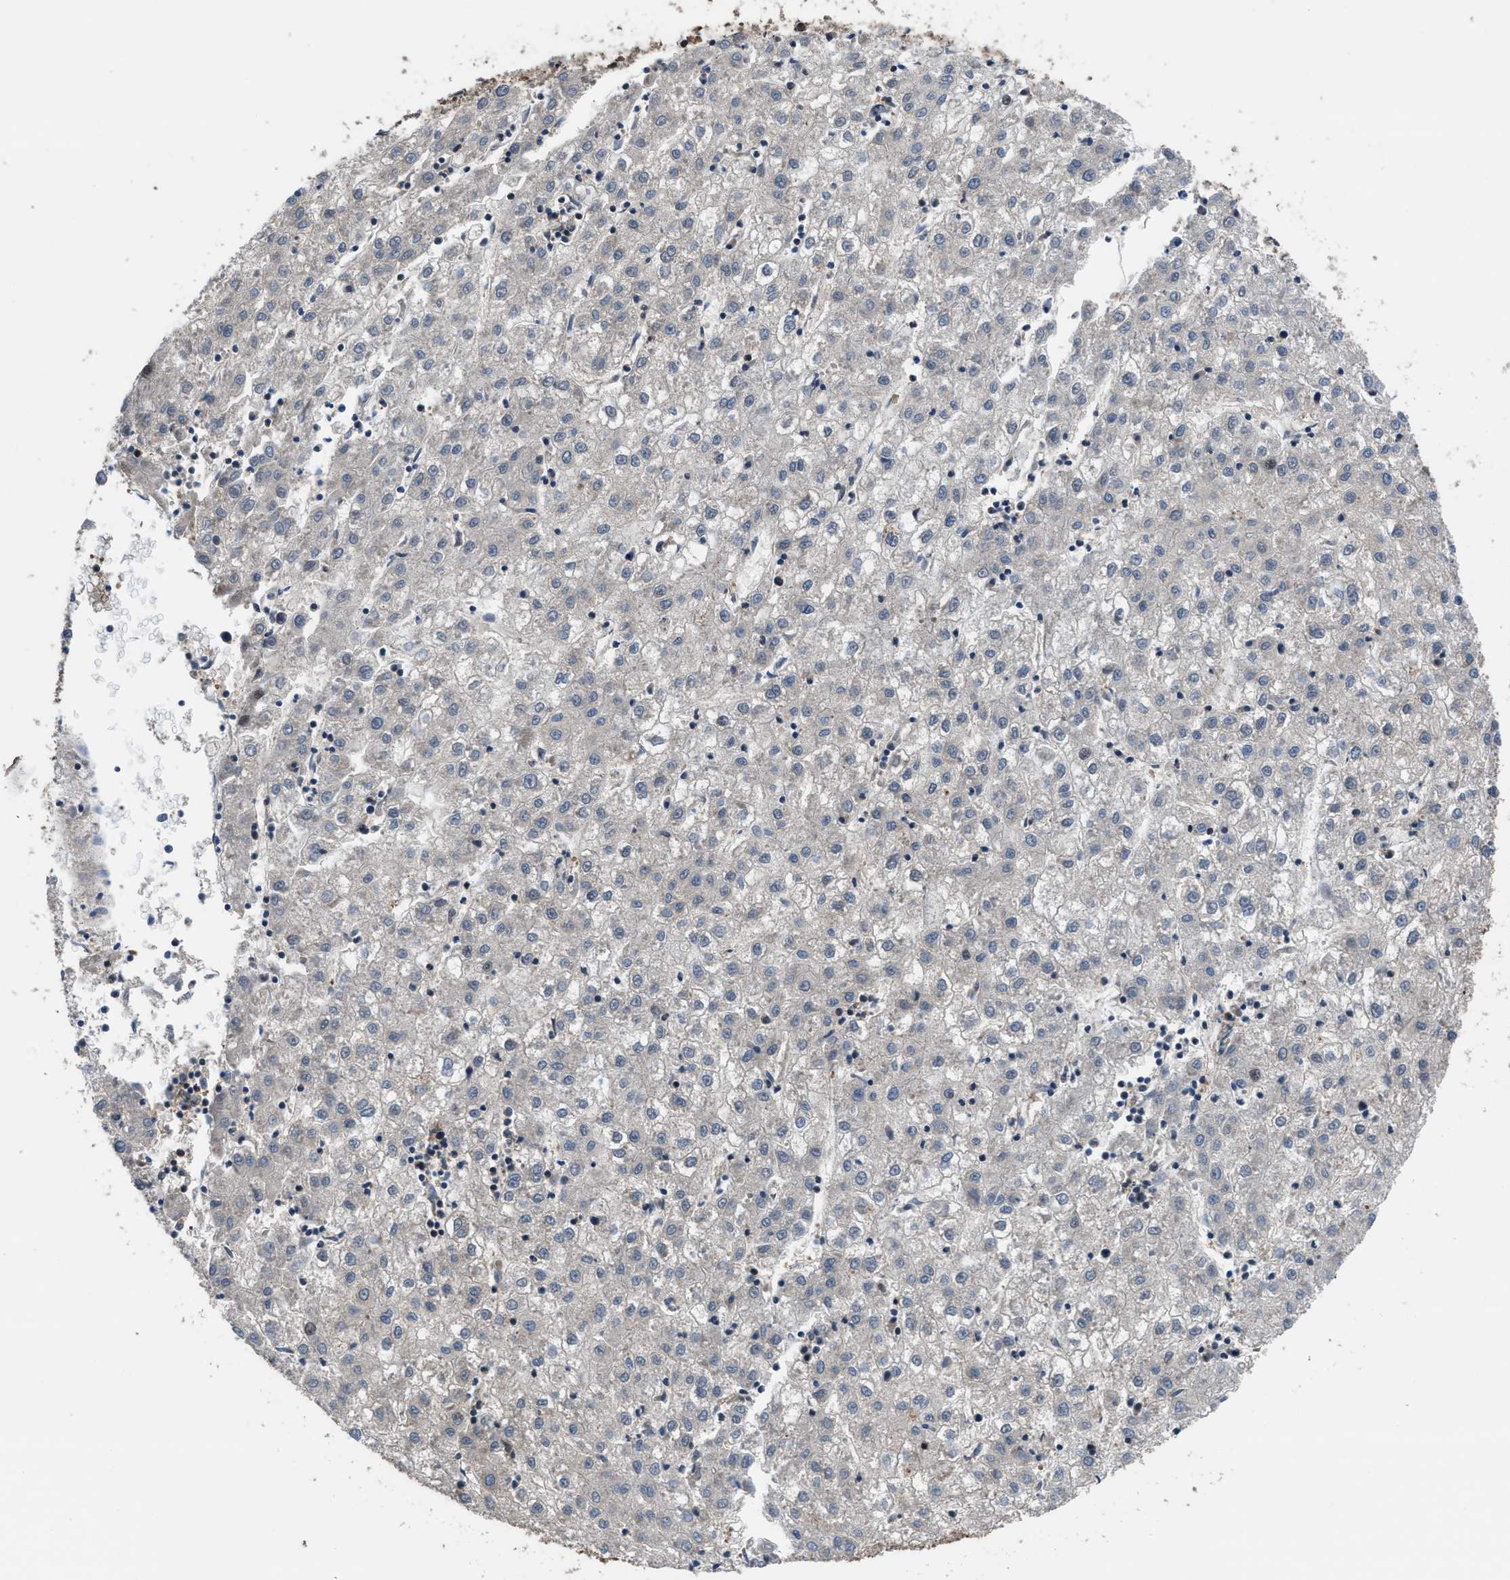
{"staining": {"intensity": "negative", "quantity": "none", "location": "none"}, "tissue": "liver cancer", "cell_type": "Tumor cells", "image_type": "cancer", "snomed": [{"axis": "morphology", "description": "Carcinoma, Hepatocellular, NOS"}, {"axis": "topography", "description": "Liver"}], "caption": "Hepatocellular carcinoma (liver) was stained to show a protein in brown. There is no significant expression in tumor cells. (Stains: DAB (3,3'-diaminobenzidine) IHC with hematoxylin counter stain, Microscopy: brightfield microscopy at high magnification).", "gene": "CTBS", "patient": {"sex": "male", "age": 72}}